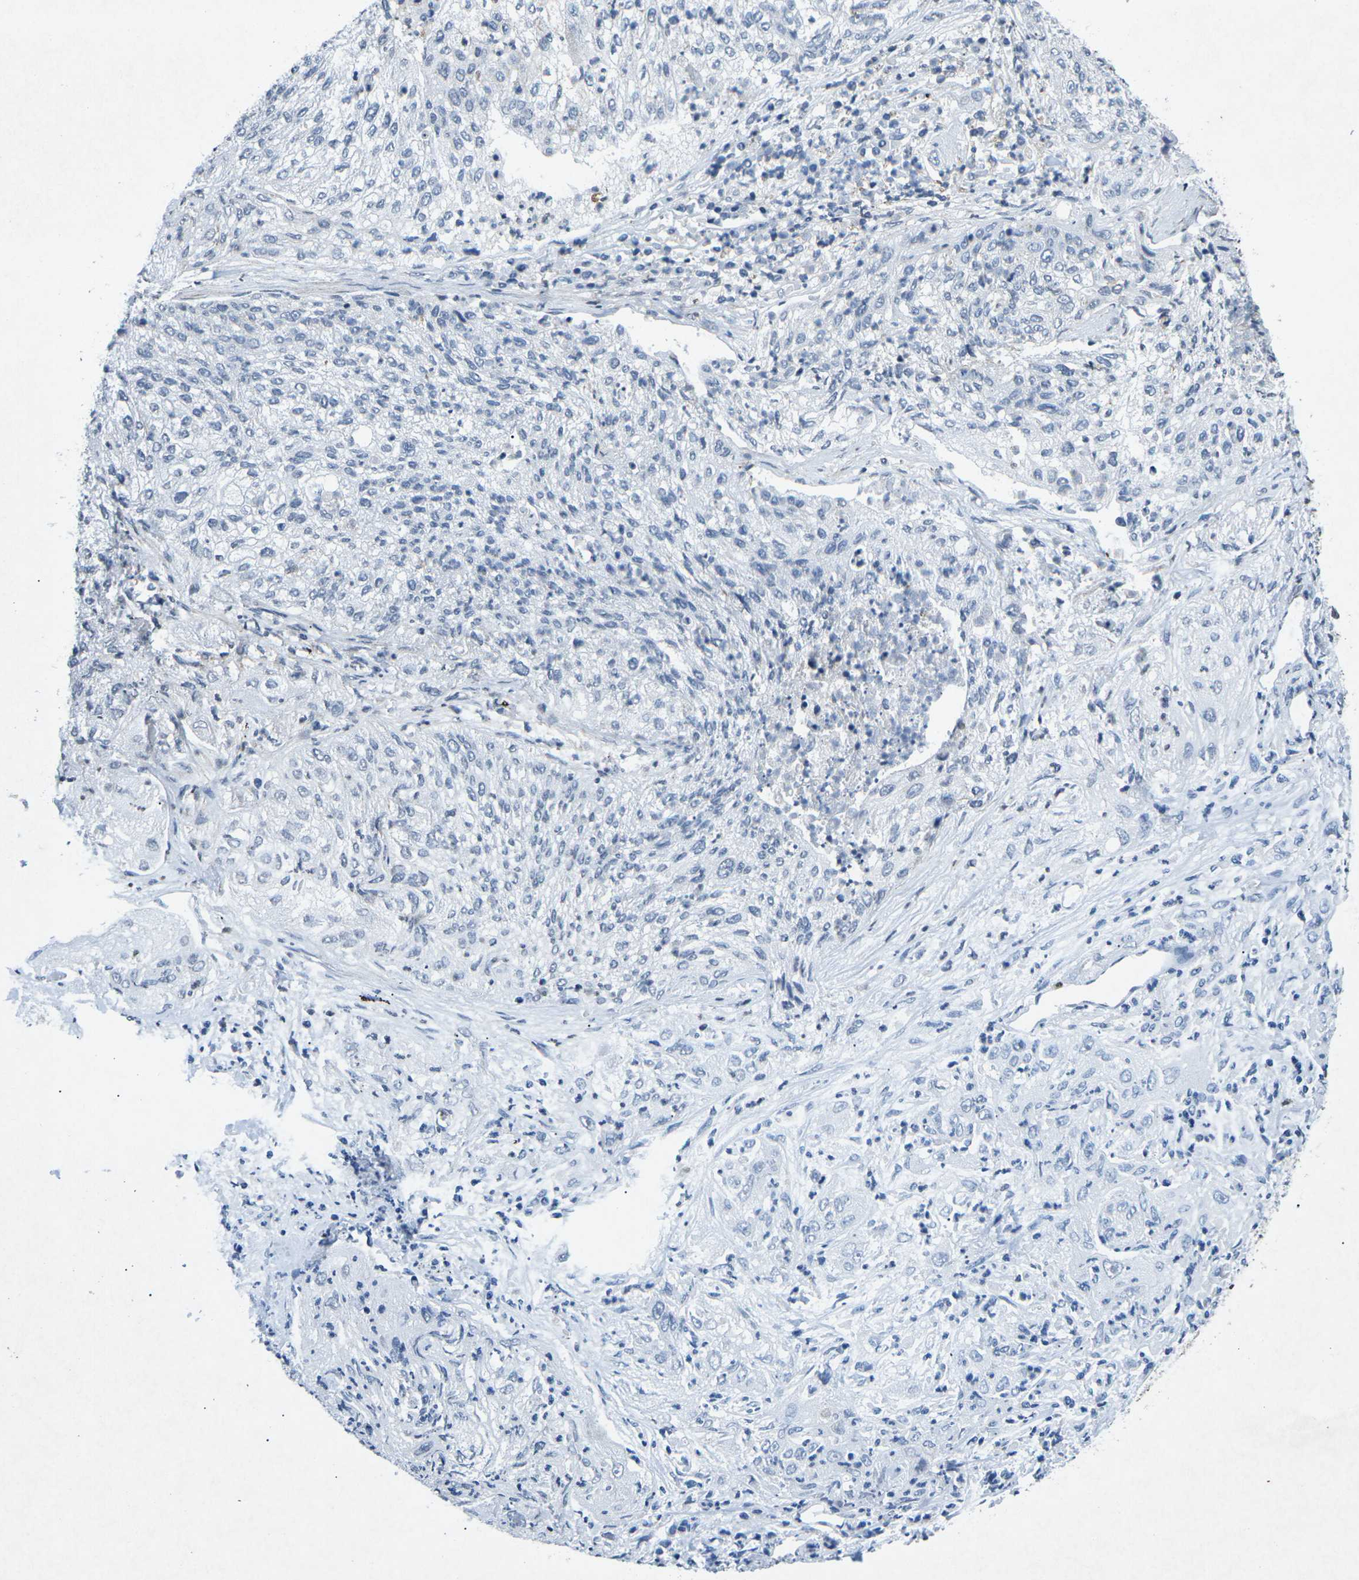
{"staining": {"intensity": "negative", "quantity": "none", "location": "none"}, "tissue": "lung cancer", "cell_type": "Tumor cells", "image_type": "cancer", "snomed": [{"axis": "morphology", "description": "Inflammation, NOS"}, {"axis": "morphology", "description": "Squamous cell carcinoma, NOS"}, {"axis": "topography", "description": "Lymph node"}, {"axis": "topography", "description": "Soft tissue"}, {"axis": "topography", "description": "Lung"}], "caption": "A photomicrograph of human lung squamous cell carcinoma is negative for staining in tumor cells.", "gene": "TFR2", "patient": {"sex": "male", "age": 66}}